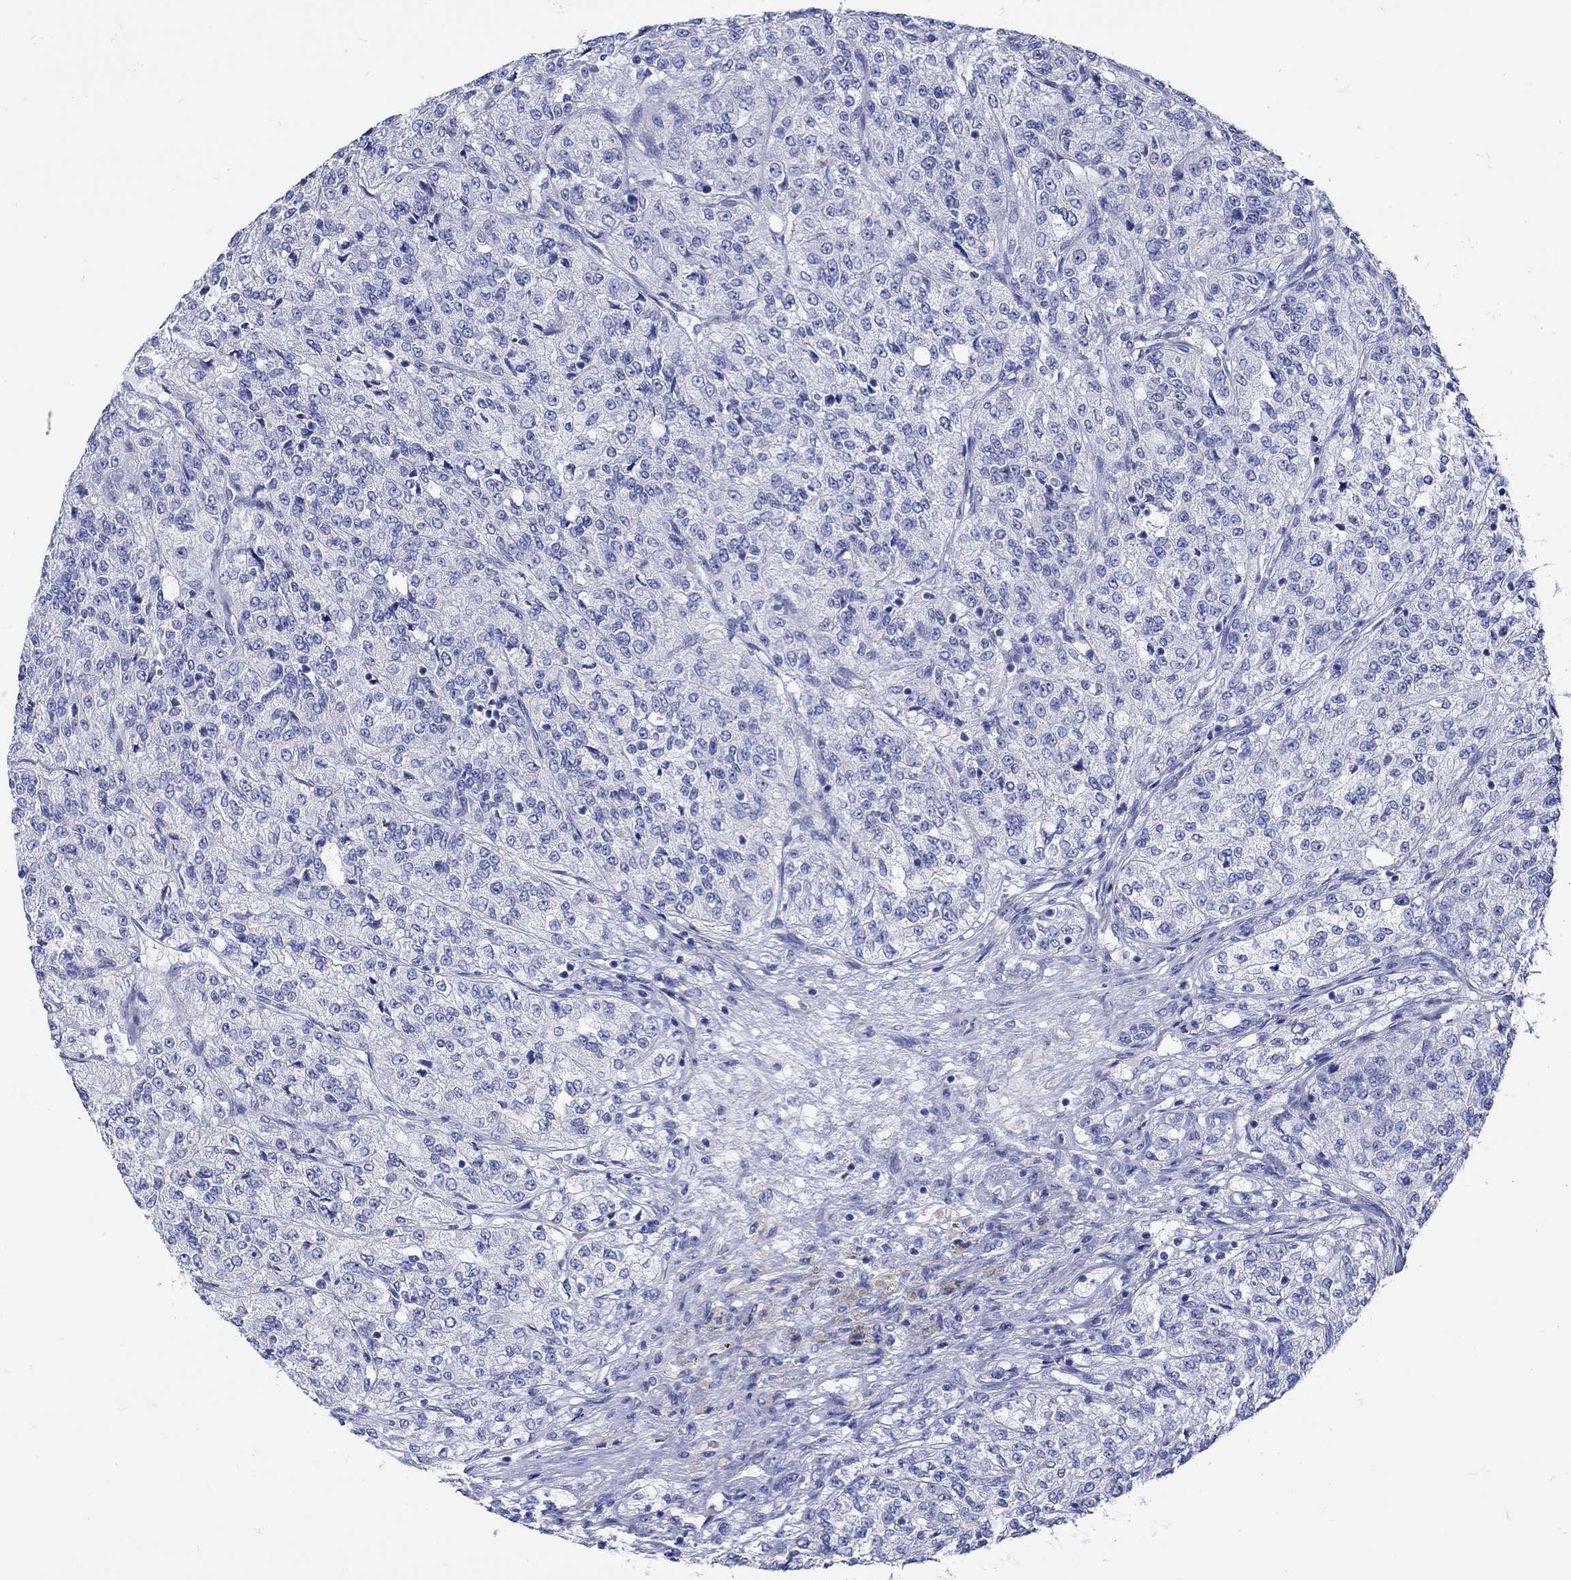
{"staining": {"intensity": "negative", "quantity": "none", "location": "none"}, "tissue": "renal cancer", "cell_type": "Tumor cells", "image_type": "cancer", "snomed": [{"axis": "morphology", "description": "Adenocarcinoma, NOS"}, {"axis": "topography", "description": "Kidney"}], "caption": "DAB immunohistochemical staining of adenocarcinoma (renal) displays no significant positivity in tumor cells.", "gene": "ANKMY1", "patient": {"sex": "female", "age": 63}}